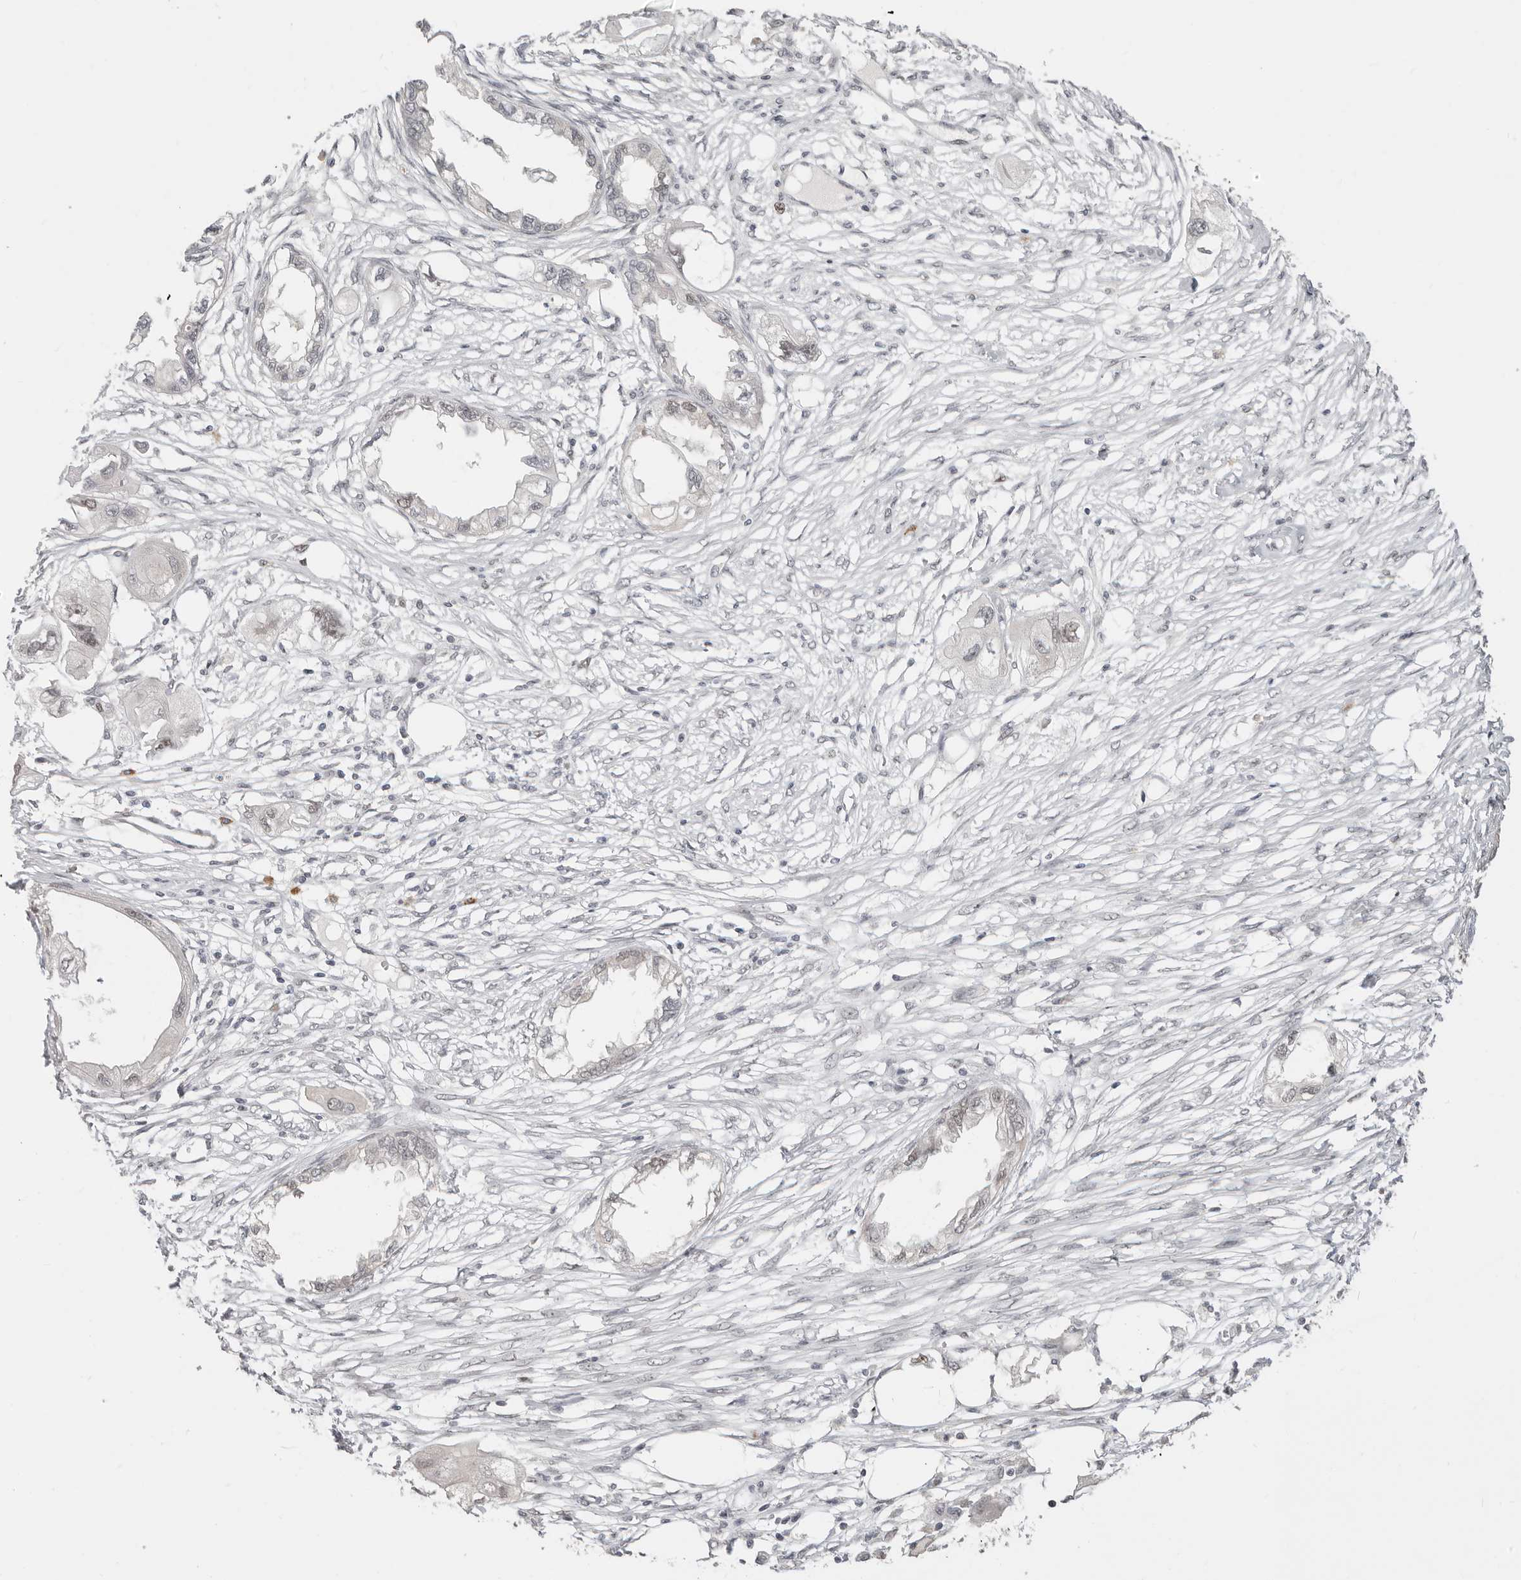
{"staining": {"intensity": "negative", "quantity": "none", "location": "none"}, "tissue": "endometrial cancer", "cell_type": "Tumor cells", "image_type": "cancer", "snomed": [{"axis": "morphology", "description": "Adenocarcinoma, NOS"}, {"axis": "morphology", "description": "Adenocarcinoma, metastatic, NOS"}, {"axis": "topography", "description": "Adipose tissue"}, {"axis": "topography", "description": "Endometrium"}], "caption": "DAB immunohistochemical staining of human endometrial metastatic adenocarcinoma shows no significant expression in tumor cells. (DAB (3,3'-diaminobenzidine) immunohistochemistry with hematoxylin counter stain).", "gene": "RFC2", "patient": {"sex": "female", "age": 67}}